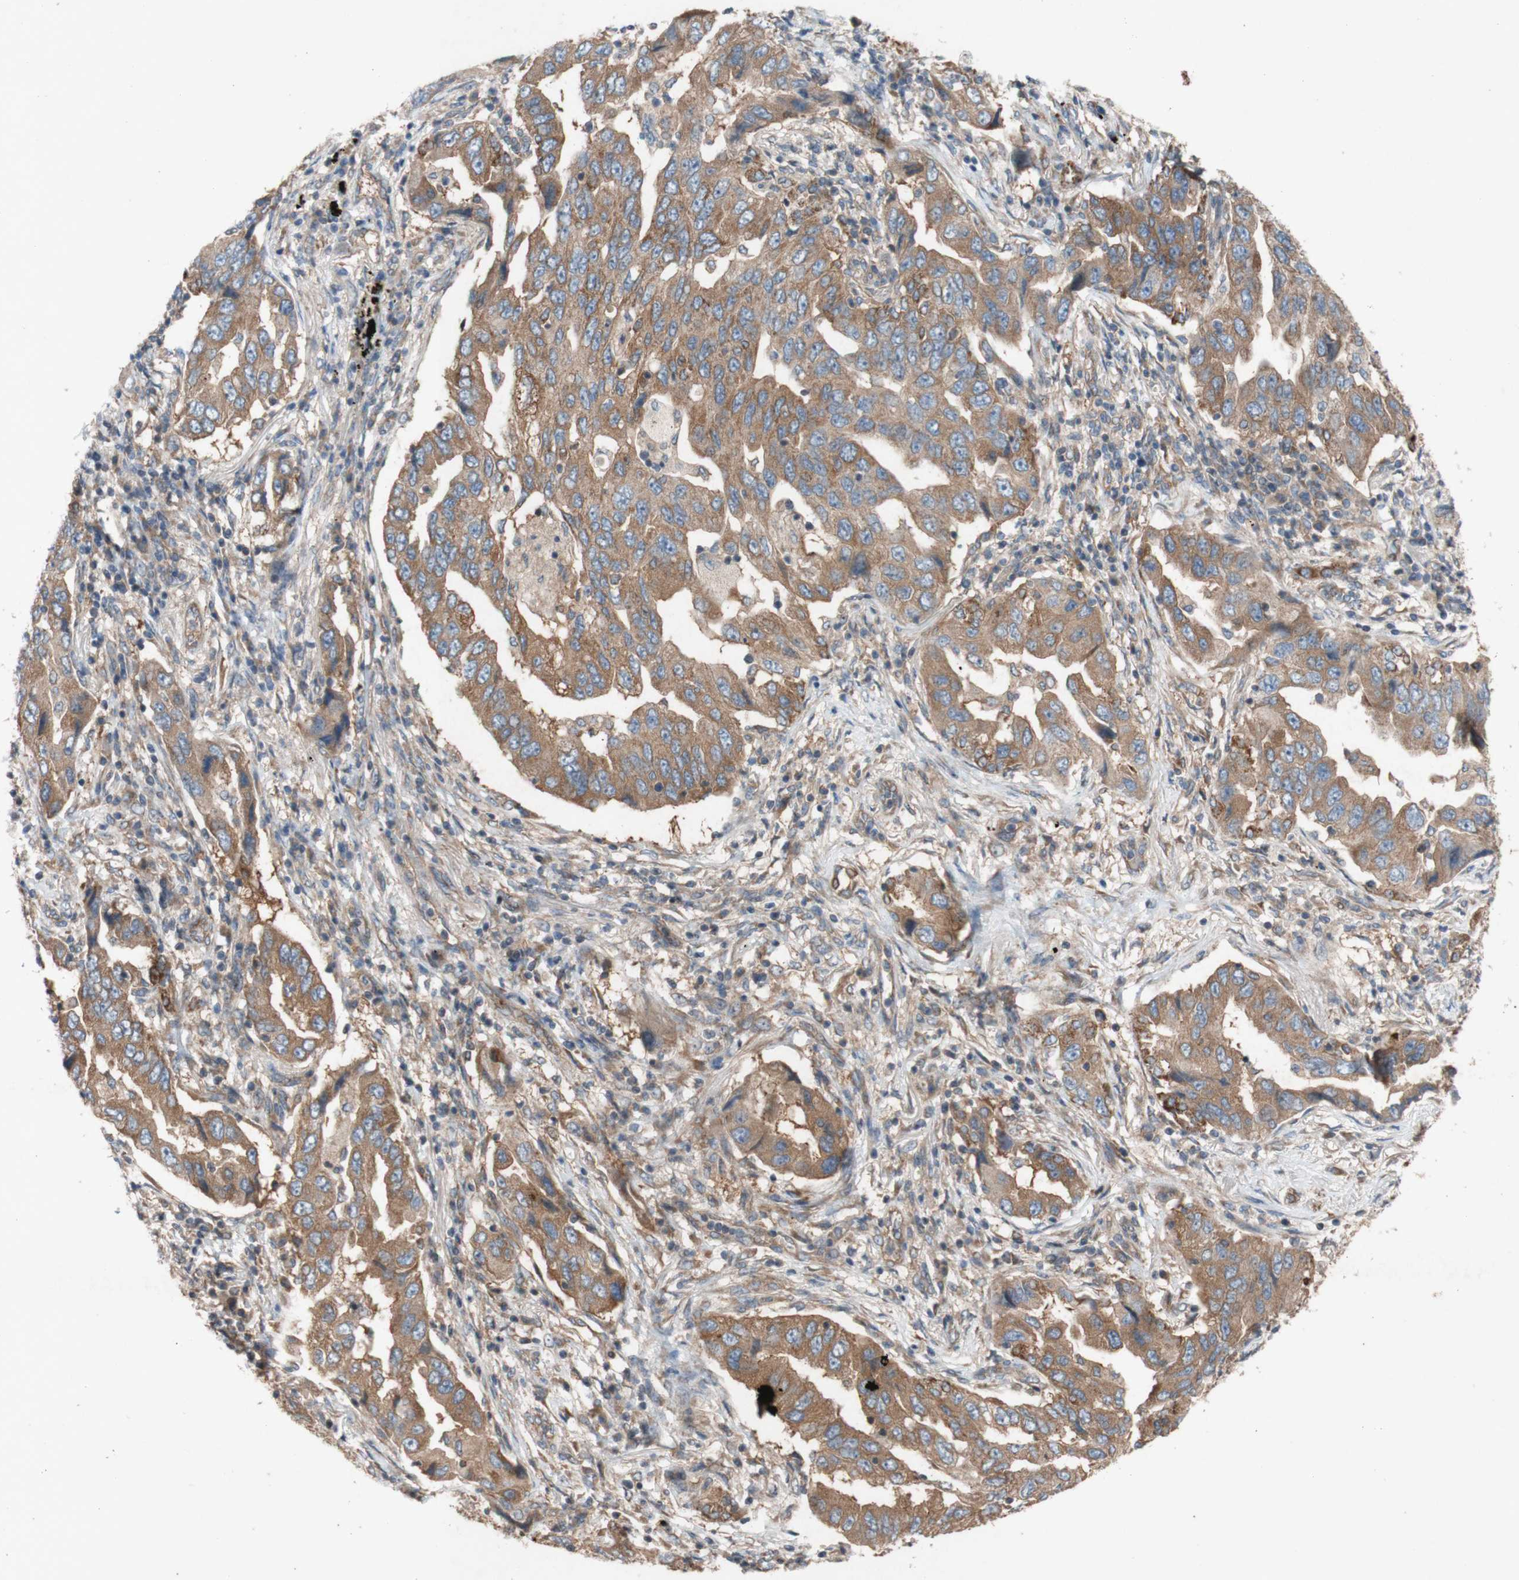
{"staining": {"intensity": "moderate", "quantity": ">75%", "location": "cytoplasmic/membranous"}, "tissue": "lung cancer", "cell_type": "Tumor cells", "image_type": "cancer", "snomed": [{"axis": "morphology", "description": "Adenocarcinoma, NOS"}, {"axis": "topography", "description": "Lung"}], "caption": "A histopathology image of lung cancer stained for a protein reveals moderate cytoplasmic/membranous brown staining in tumor cells. (DAB = brown stain, brightfield microscopy at high magnification).", "gene": "TST", "patient": {"sex": "female", "age": 65}}